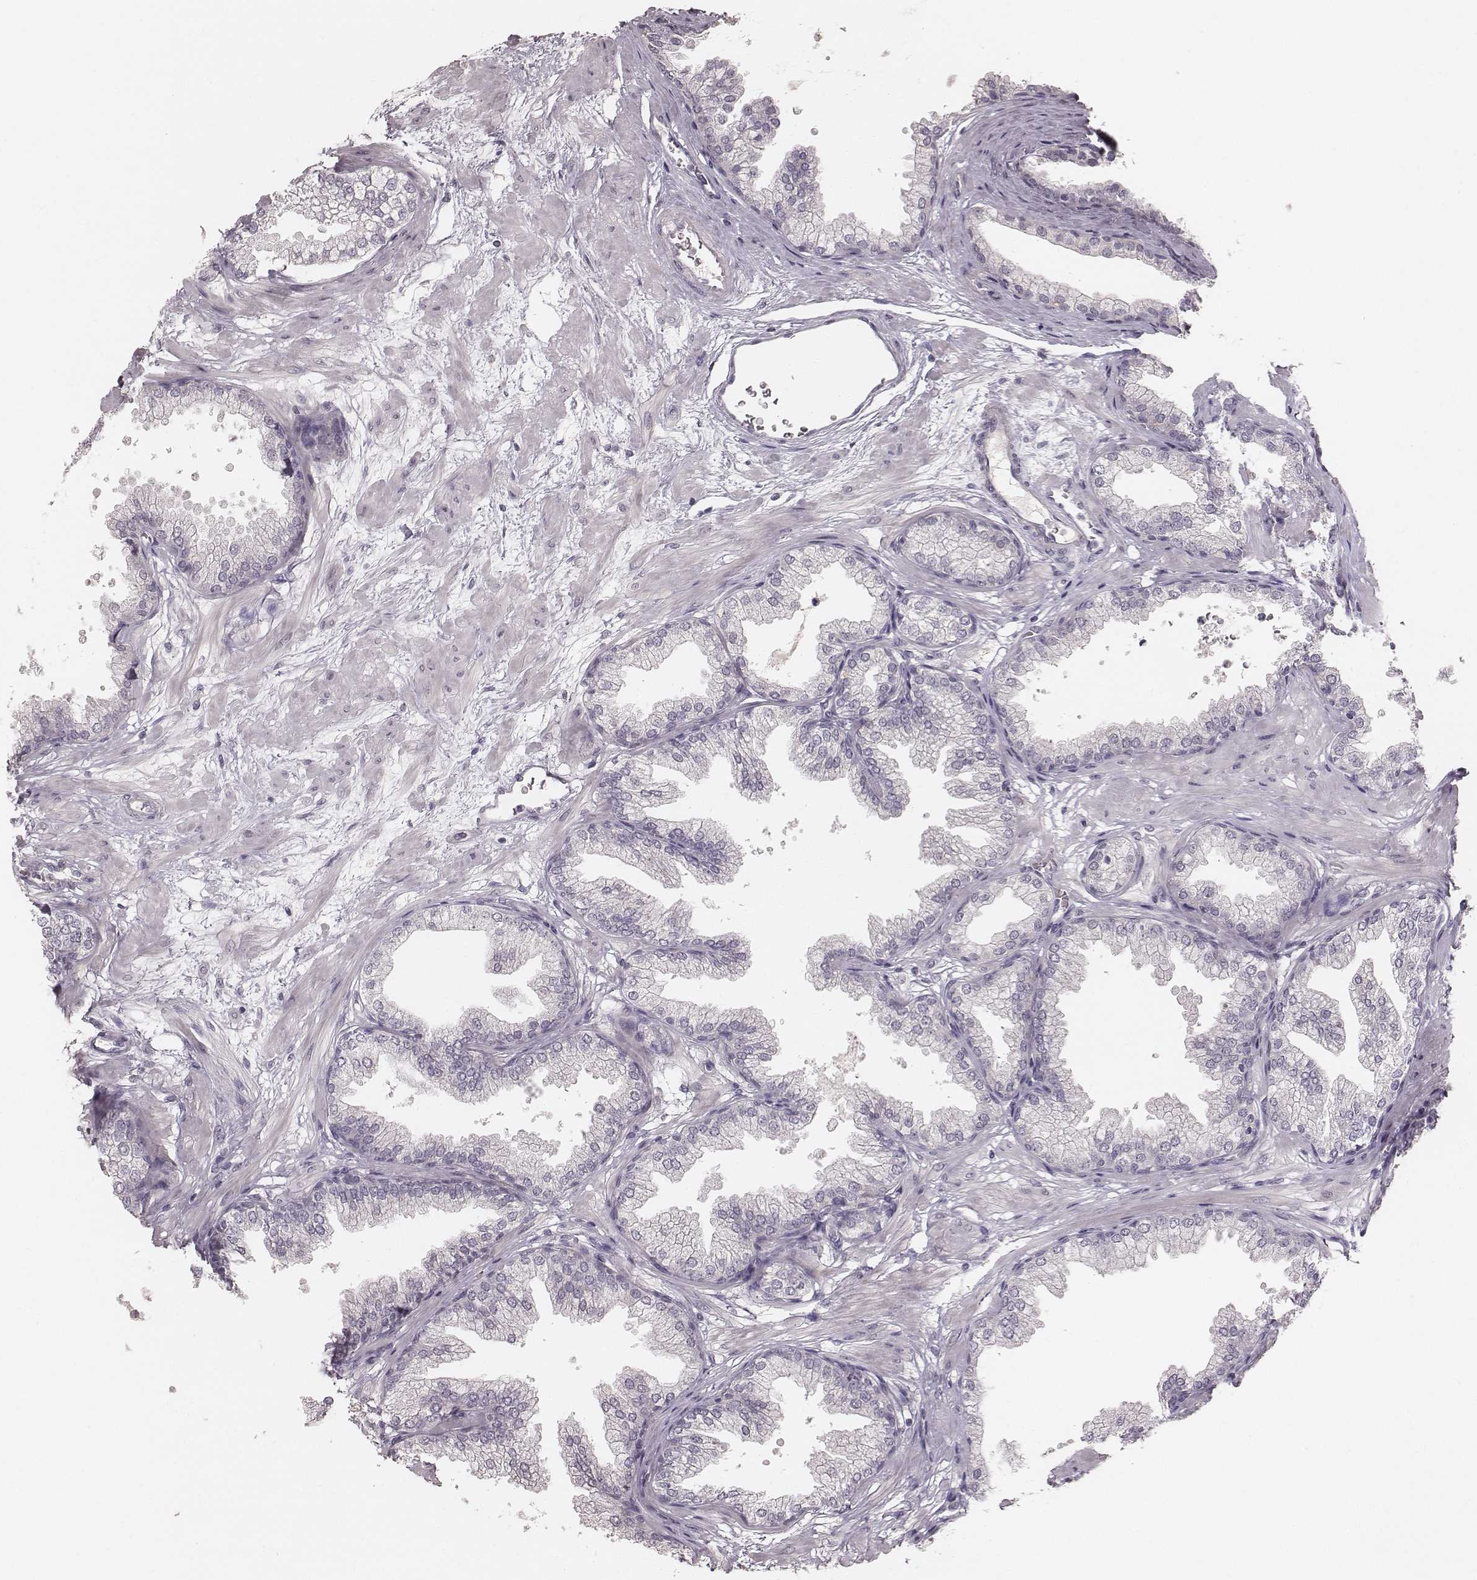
{"staining": {"intensity": "negative", "quantity": "none", "location": "none"}, "tissue": "prostate", "cell_type": "Glandular cells", "image_type": "normal", "snomed": [{"axis": "morphology", "description": "Normal tissue, NOS"}, {"axis": "topography", "description": "Prostate"}], "caption": "This is a micrograph of immunohistochemistry (IHC) staining of benign prostate, which shows no staining in glandular cells. Nuclei are stained in blue.", "gene": "LY6K", "patient": {"sex": "male", "age": 37}}